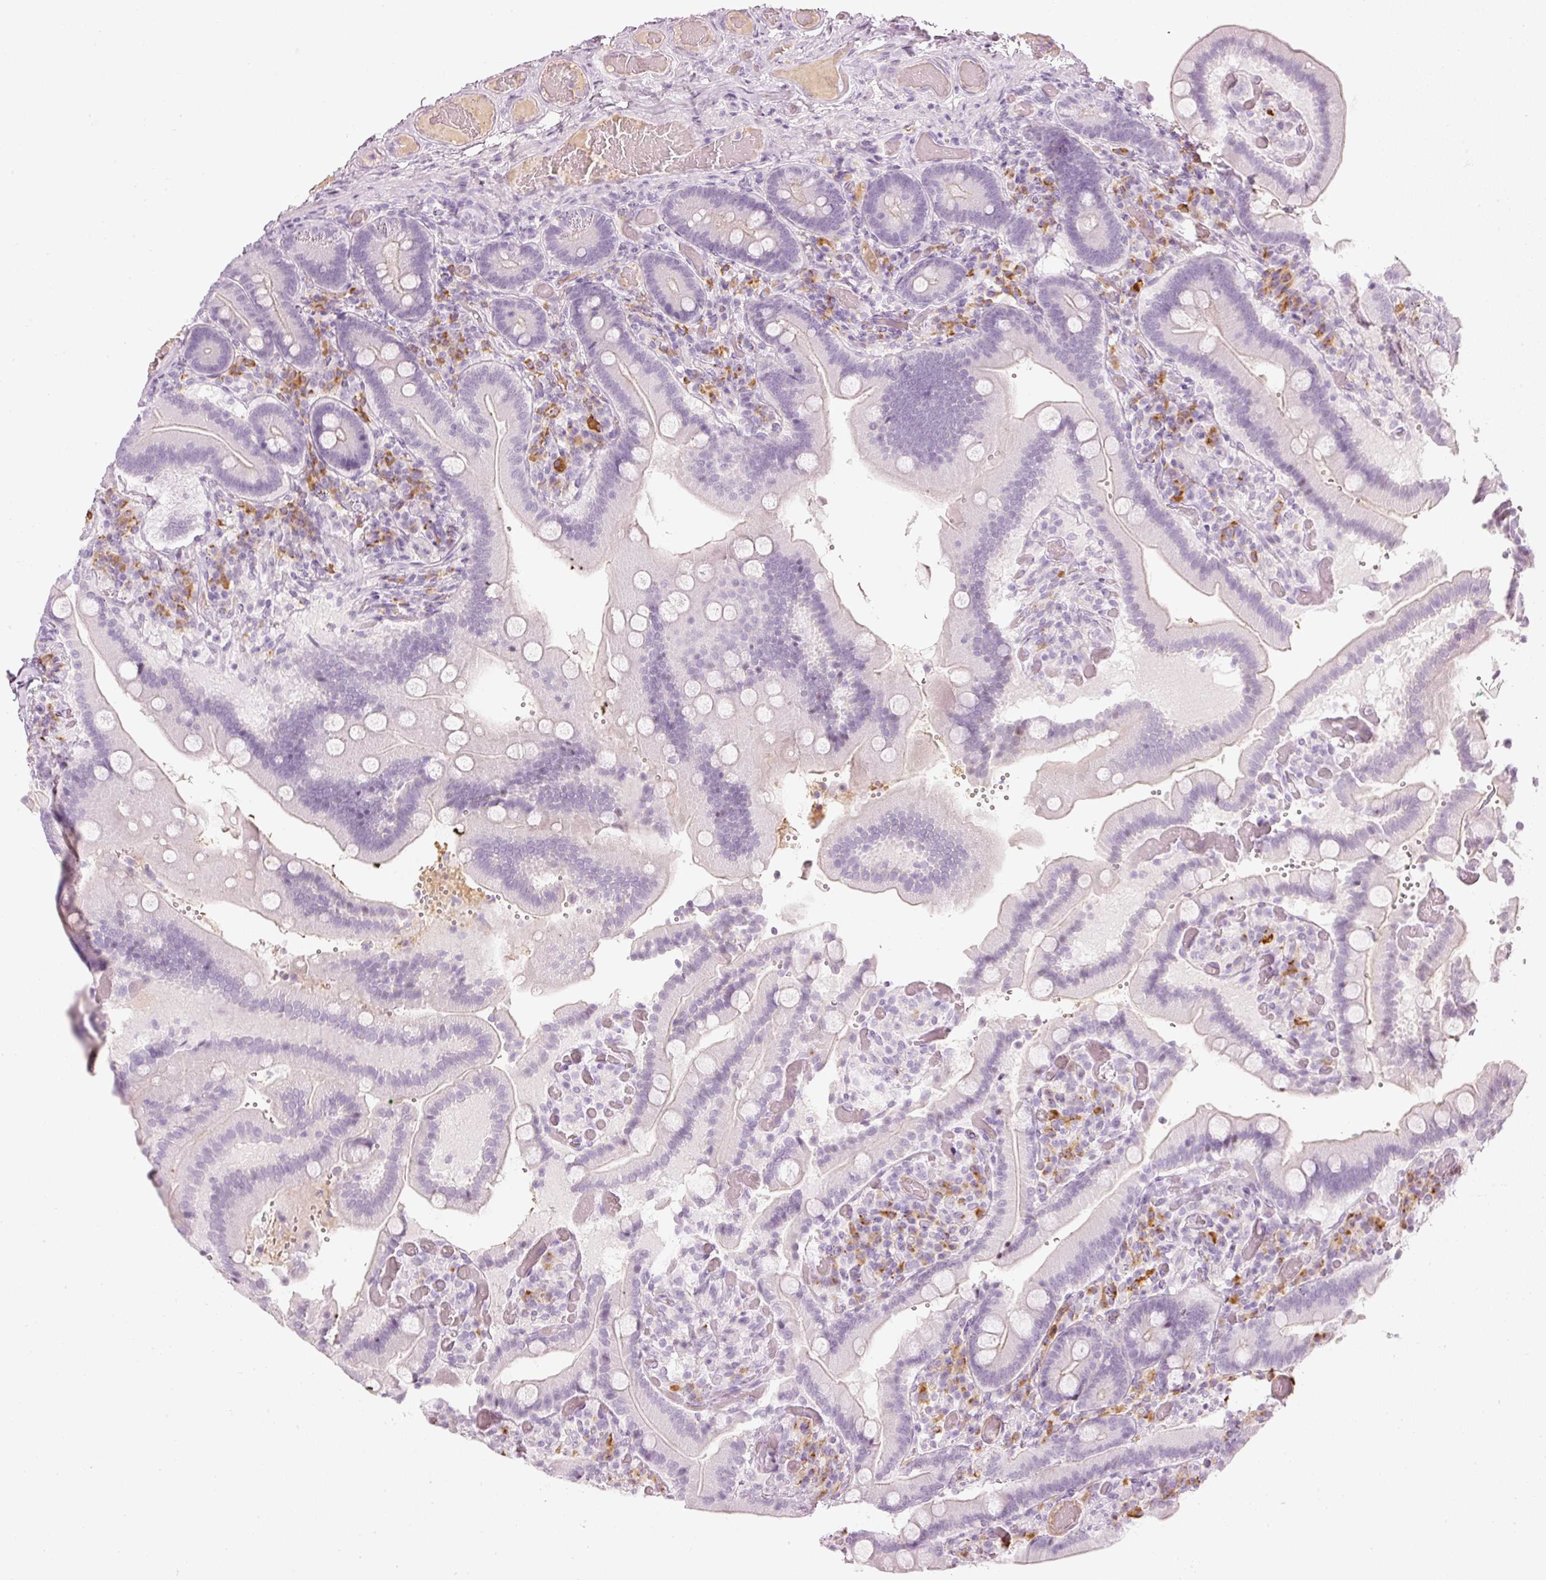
{"staining": {"intensity": "weak", "quantity": "<25%", "location": "cytoplasmic/membranous"}, "tissue": "duodenum", "cell_type": "Glandular cells", "image_type": "normal", "snomed": [{"axis": "morphology", "description": "Normal tissue, NOS"}, {"axis": "topography", "description": "Duodenum"}], "caption": "Glandular cells are negative for protein expression in benign human duodenum. (DAB immunohistochemistry with hematoxylin counter stain).", "gene": "VCAM1", "patient": {"sex": "female", "age": 62}}